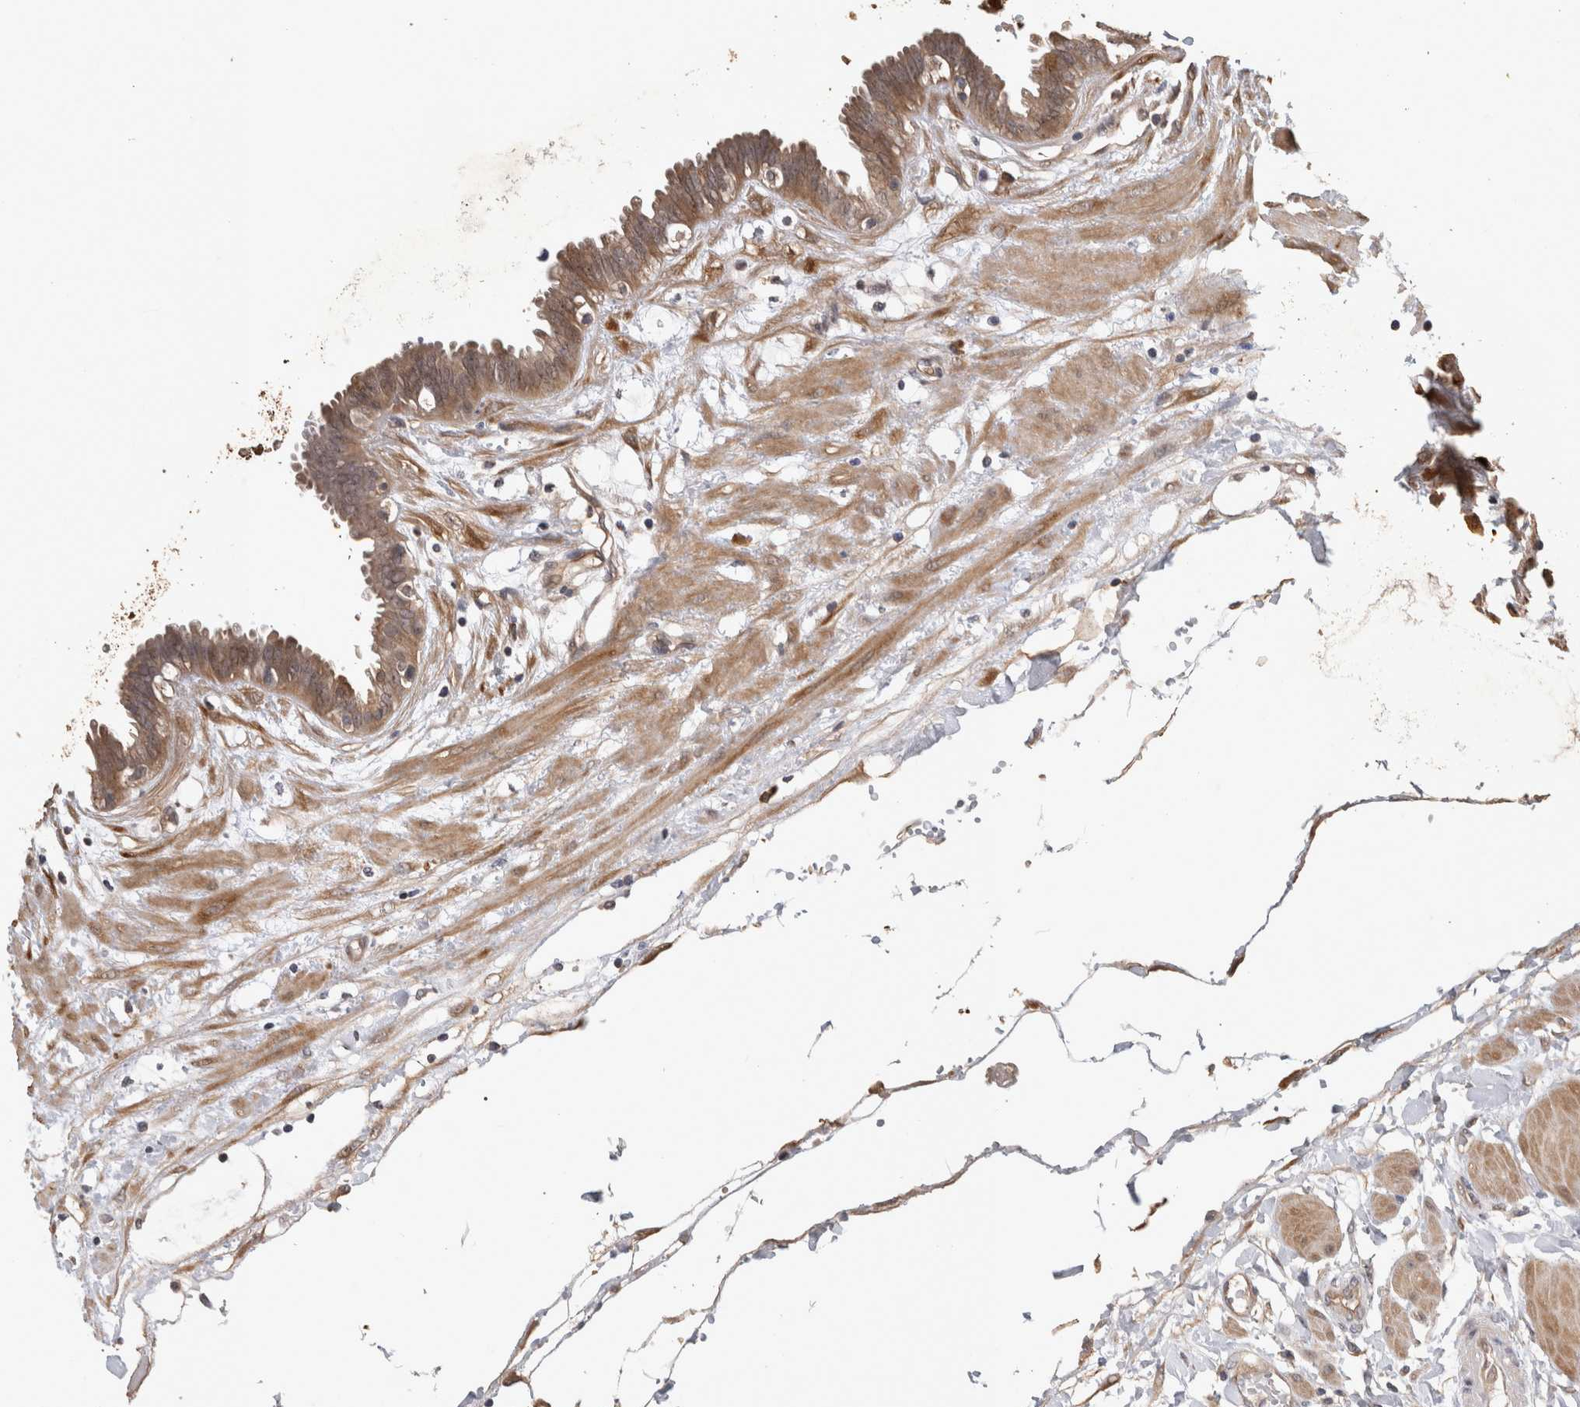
{"staining": {"intensity": "moderate", "quantity": ">75%", "location": "cytoplasmic/membranous"}, "tissue": "fallopian tube", "cell_type": "Glandular cells", "image_type": "normal", "snomed": [{"axis": "morphology", "description": "Normal tissue, NOS"}, {"axis": "topography", "description": "Fallopian tube"}, {"axis": "topography", "description": "Placenta"}], "caption": "DAB (3,3'-diaminobenzidine) immunohistochemical staining of benign human fallopian tube reveals moderate cytoplasmic/membranous protein positivity in about >75% of glandular cells. (DAB IHC, brown staining for protein, blue staining for nuclei).", "gene": "RHPN1", "patient": {"sex": "female", "age": 32}}